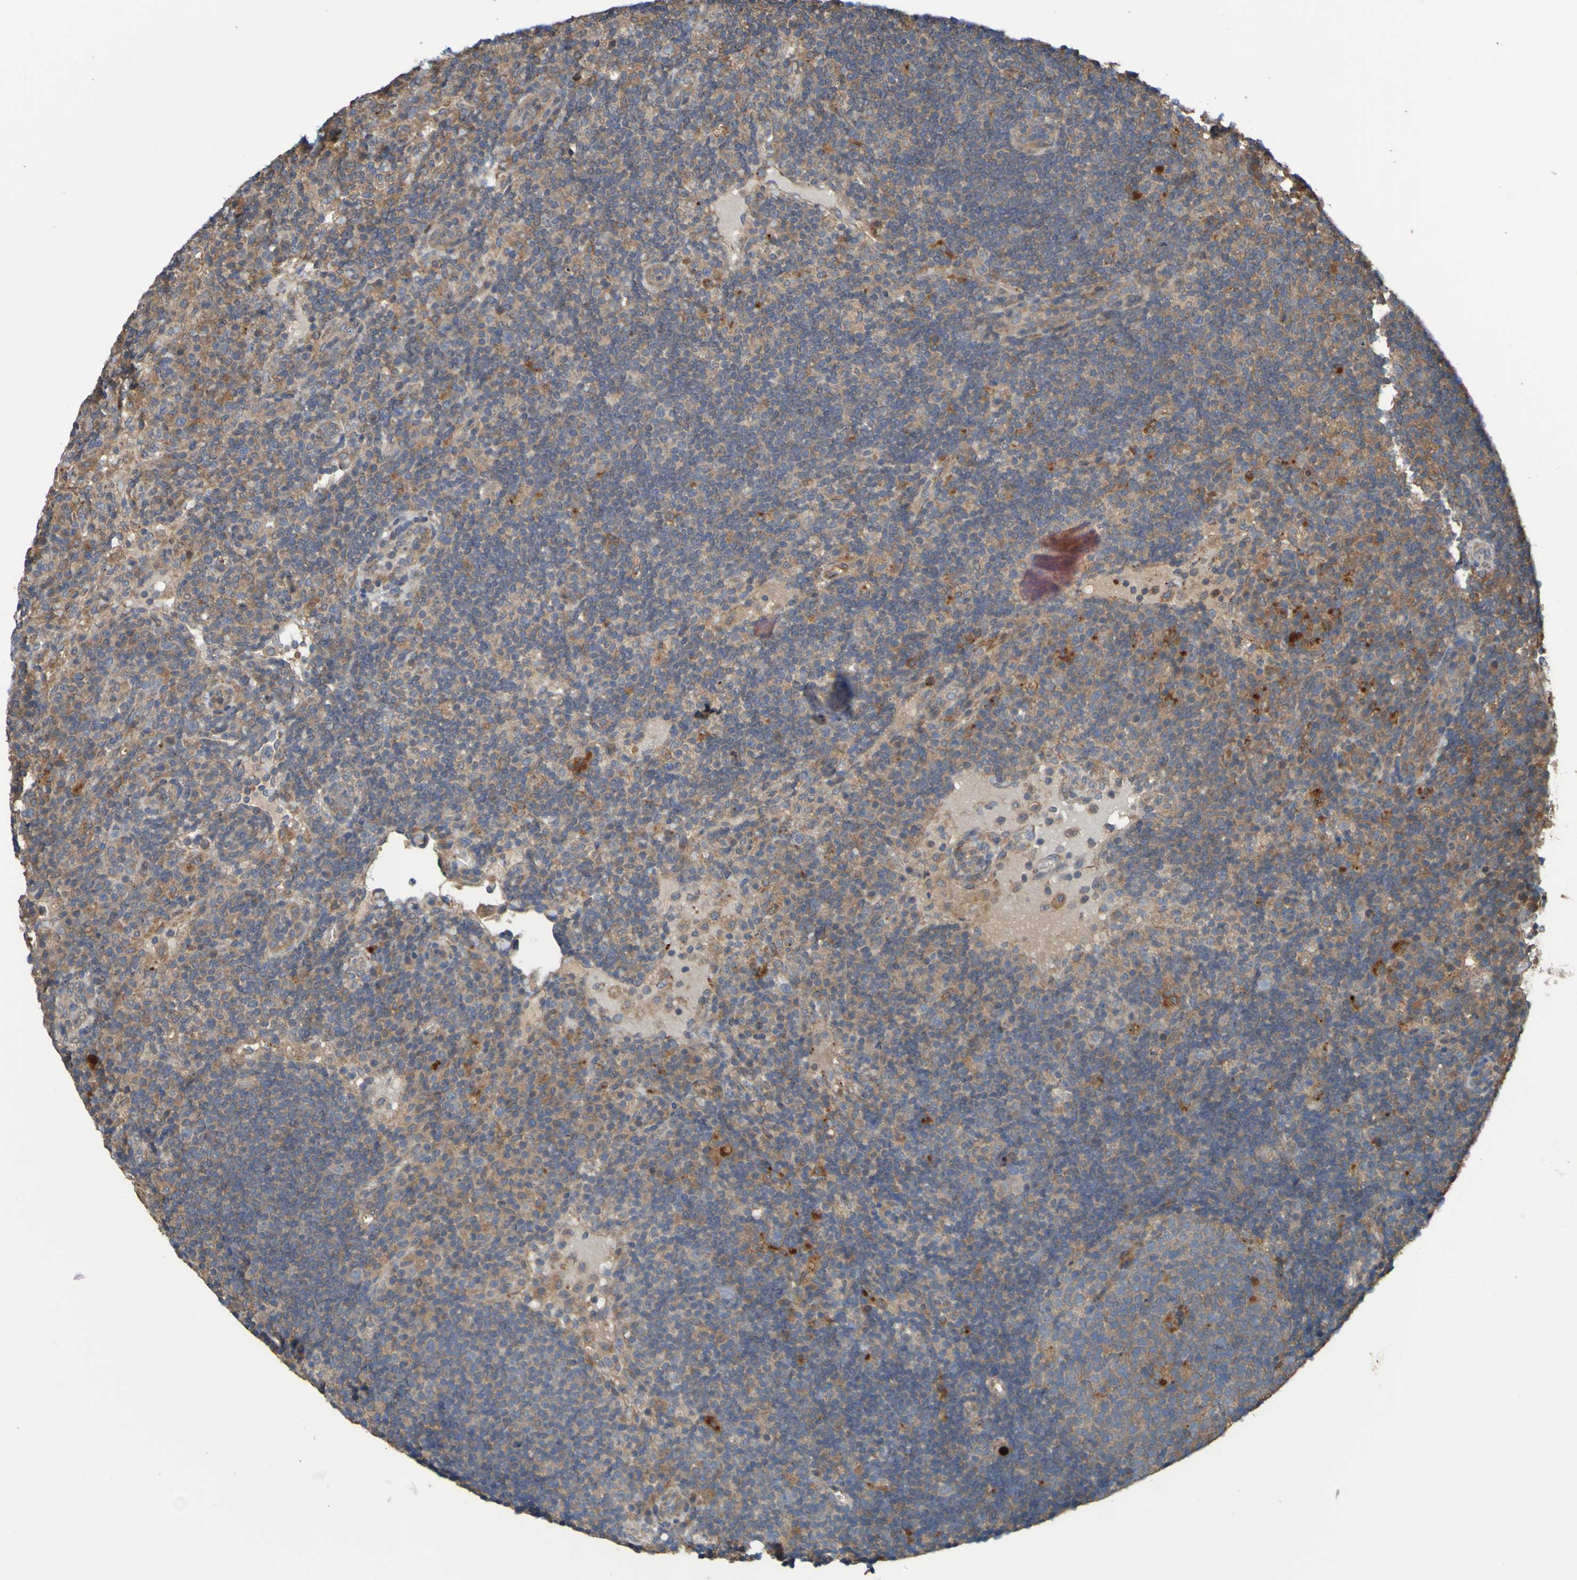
{"staining": {"intensity": "weak", "quantity": ">75%", "location": "cytoplasmic/membranous"}, "tissue": "lymph node", "cell_type": "Germinal center cells", "image_type": "normal", "snomed": [{"axis": "morphology", "description": "Normal tissue, NOS"}, {"axis": "topography", "description": "Lymph node"}], "caption": "Immunohistochemical staining of normal lymph node exhibits low levels of weak cytoplasmic/membranous positivity in about >75% of germinal center cells. Nuclei are stained in blue.", "gene": "UCN", "patient": {"sex": "female", "age": 53}}